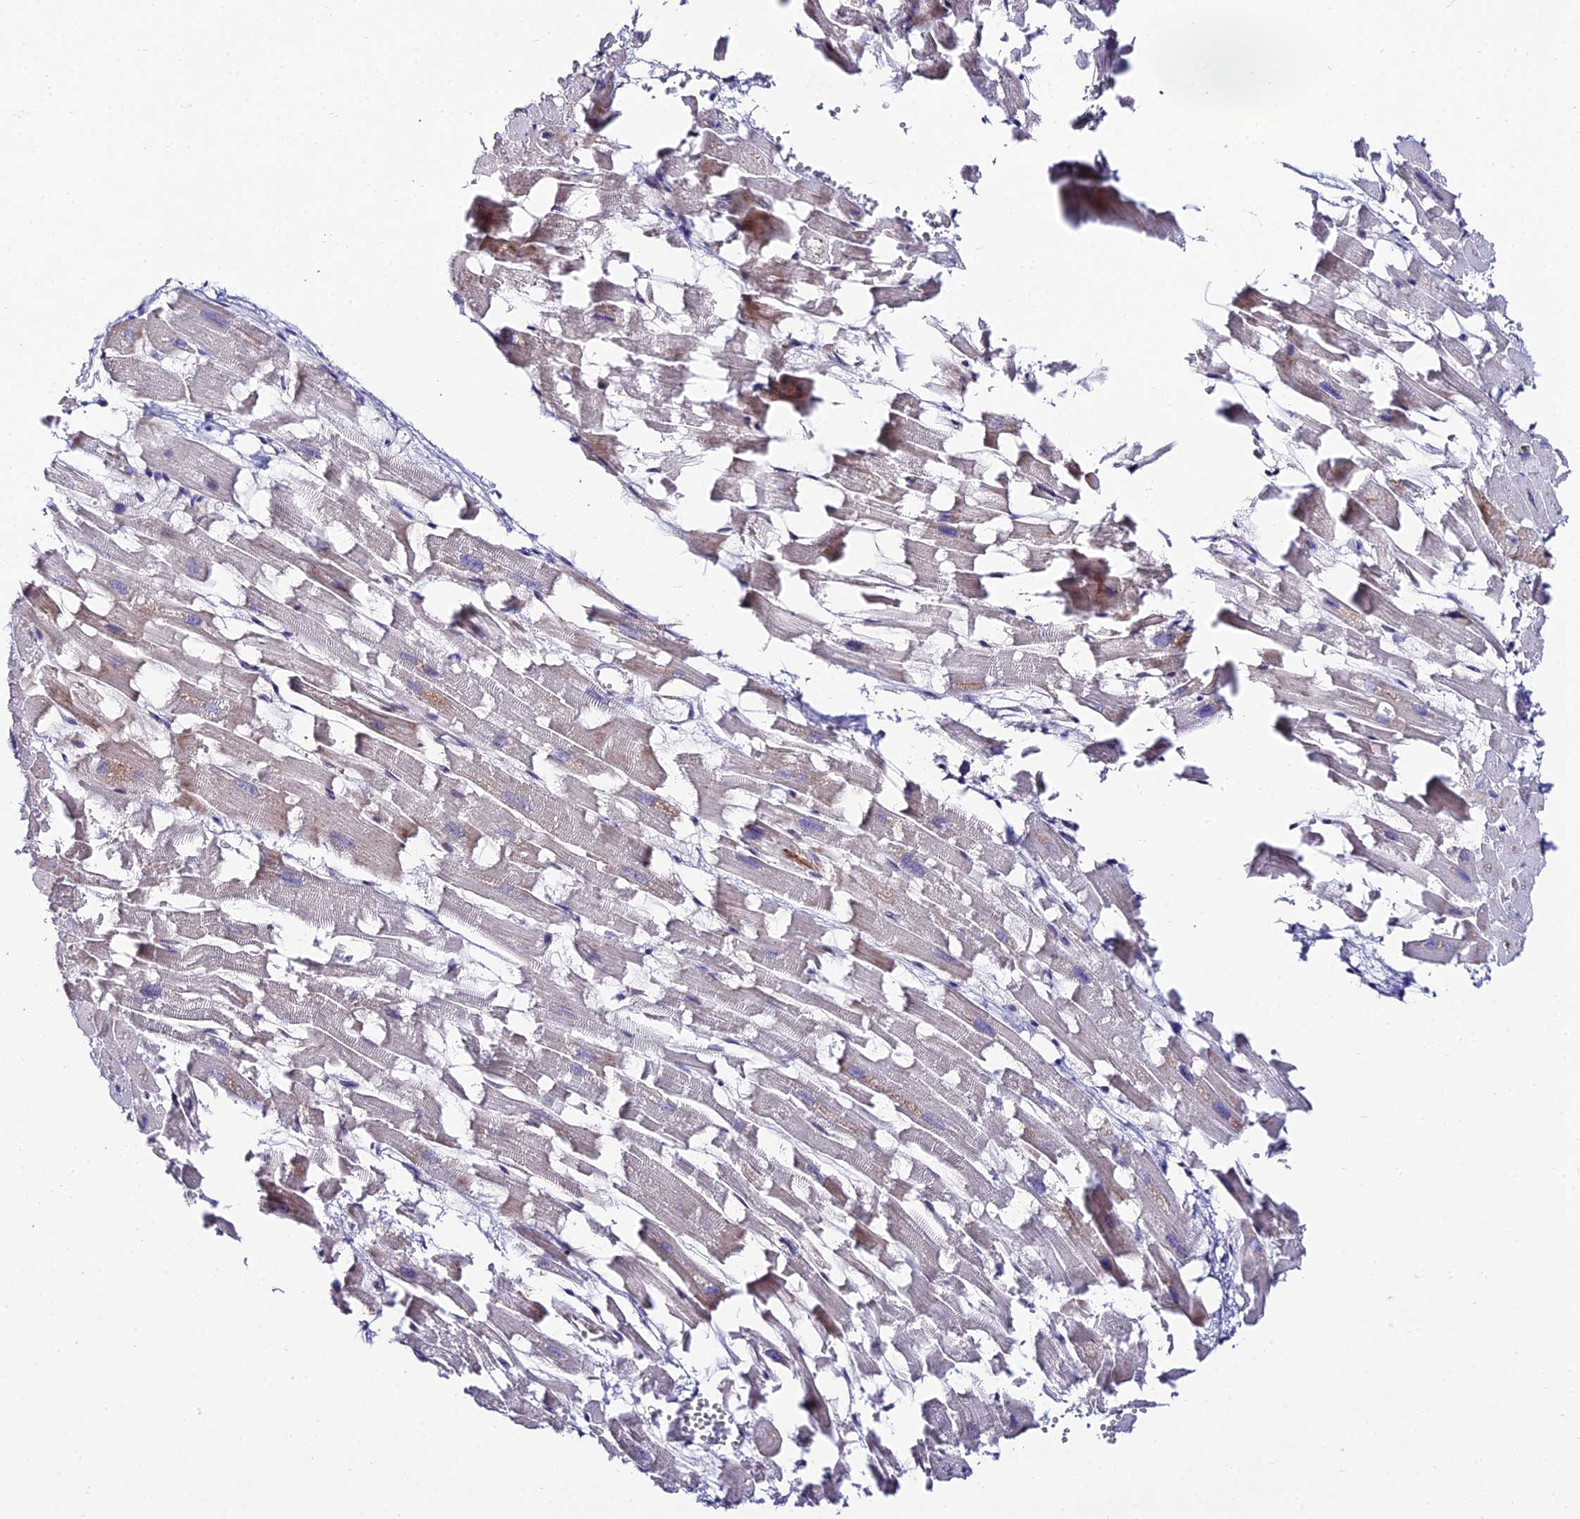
{"staining": {"intensity": "negative", "quantity": "none", "location": "none"}, "tissue": "heart muscle", "cell_type": "Cardiomyocytes", "image_type": "normal", "snomed": [{"axis": "morphology", "description": "Normal tissue, NOS"}, {"axis": "topography", "description": "Heart"}], "caption": "High power microscopy image of an IHC image of benign heart muscle, revealing no significant positivity in cardiomyocytes.", "gene": "DDX19A", "patient": {"sex": "female", "age": 64}}